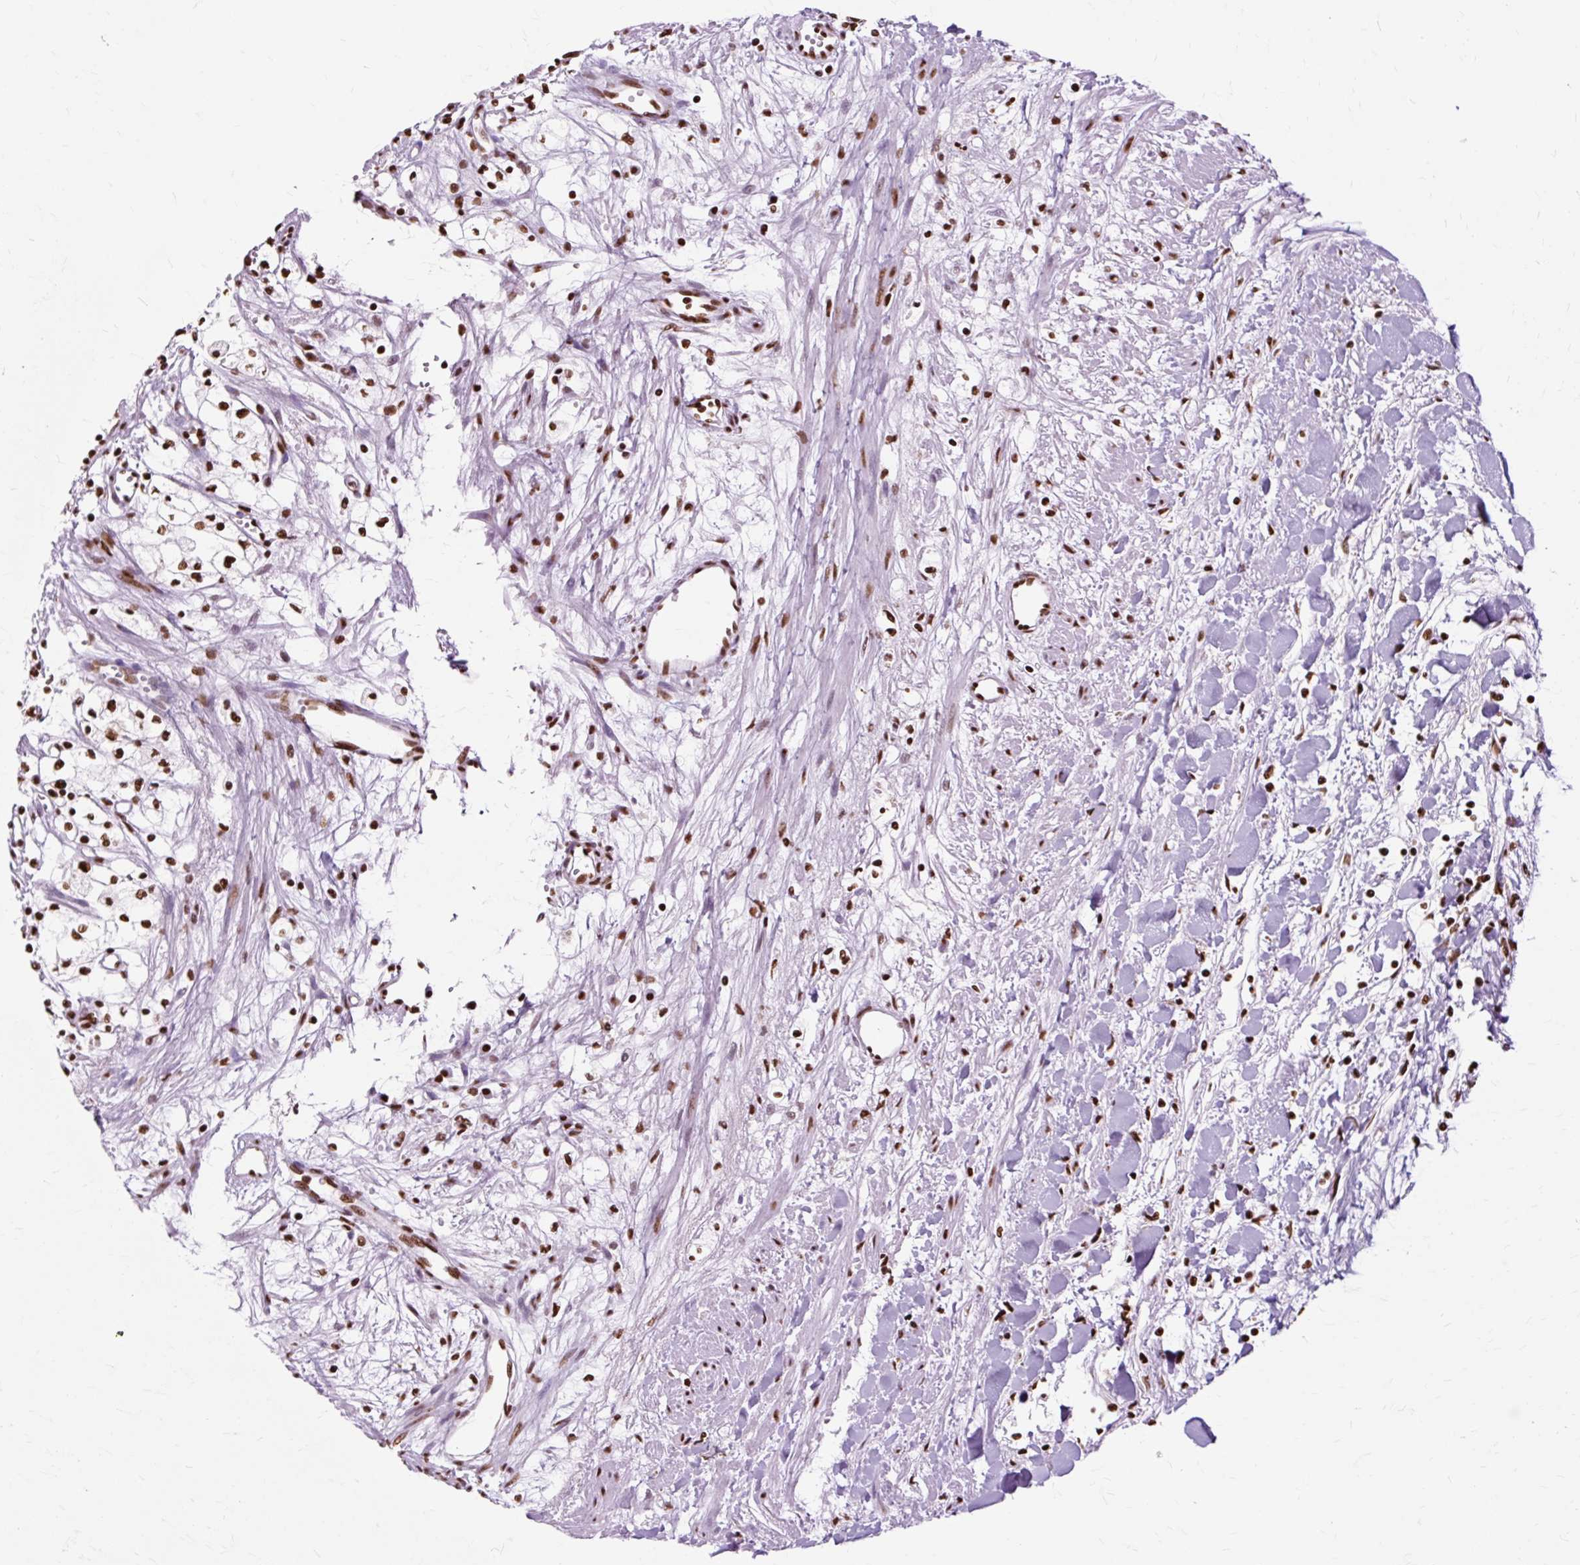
{"staining": {"intensity": "strong", "quantity": ">75%", "location": "nuclear"}, "tissue": "renal cancer", "cell_type": "Tumor cells", "image_type": "cancer", "snomed": [{"axis": "morphology", "description": "Adenocarcinoma, NOS"}, {"axis": "topography", "description": "Kidney"}], "caption": "High-magnification brightfield microscopy of adenocarcinoma (renal) stained with DAB (brown) and counterstained with hematoxylin (blue). tumor cells exhibit strong nuclear expression is seen in about>75% of cells. Using DAB (3,3'-diaminobenzidine) (brown) and hematoxylin (blue) stains, captured at high magnification using brightfield microscopy.", "gene": "XRCC6", "patient": {"sex": "male", "age": 59}}